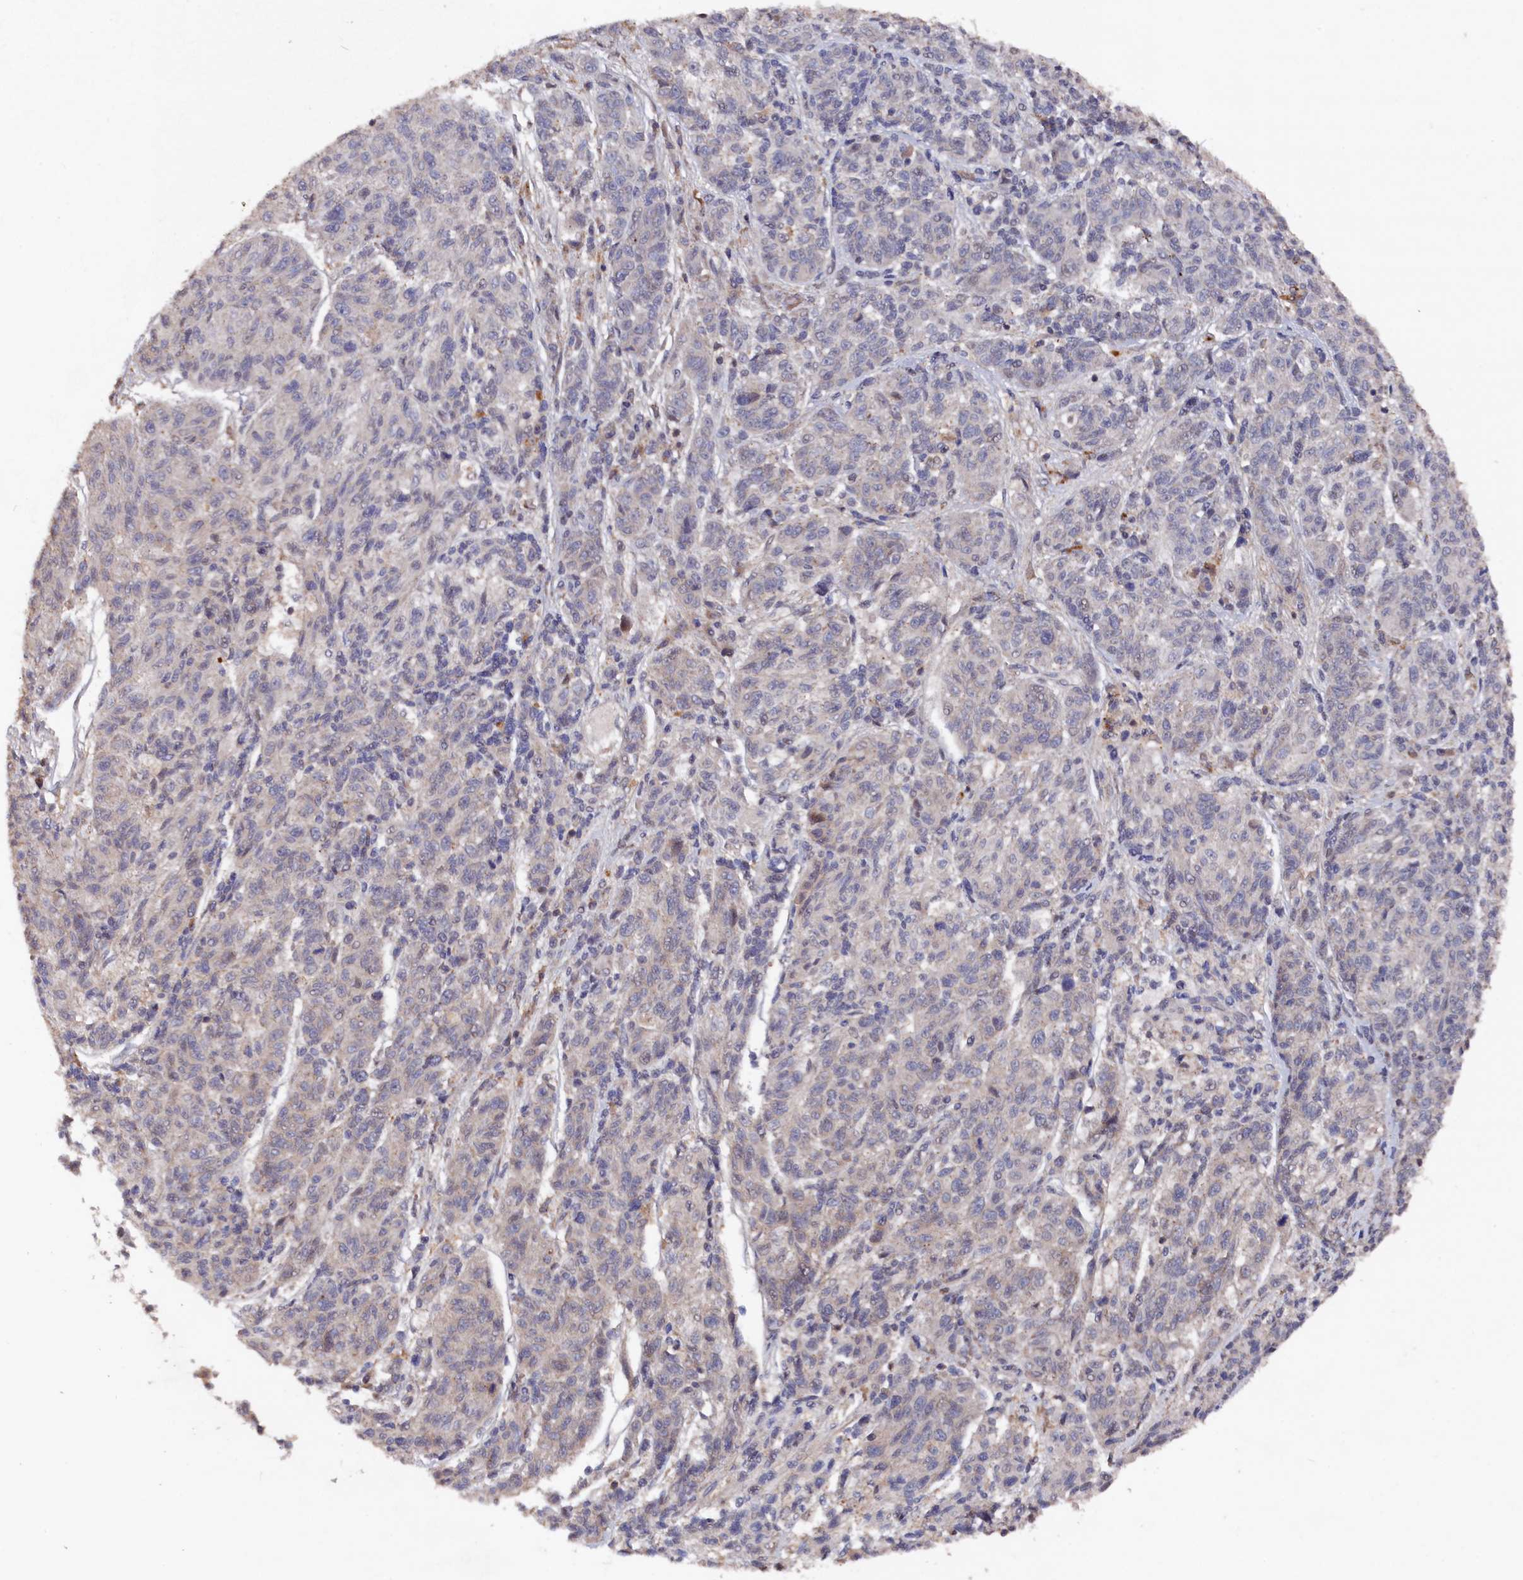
{"staining": {"intensity": "negative", "quantity": "none", "location": "none"}, "tissue": "melanoma", "cell_type": "Tumor cells", "image_type": "cancer", "snomed": [{"axis": "morphology", "description": "Malignant melanoma, NOS"}, {"axis": "topography", "description": "Skin"}], "caption": "The photomicrograph reveals no significant staining in tumor cells of melanoma. The staining was performed using DAB (3,3'-diaminobenzidine) to visualize the protein expression in brown, while the nuclei were stained in blue with hematoxylin (Magnification: 20x).", "gene": "TMC5", "patient": {"sex": "male", "age": 53}}